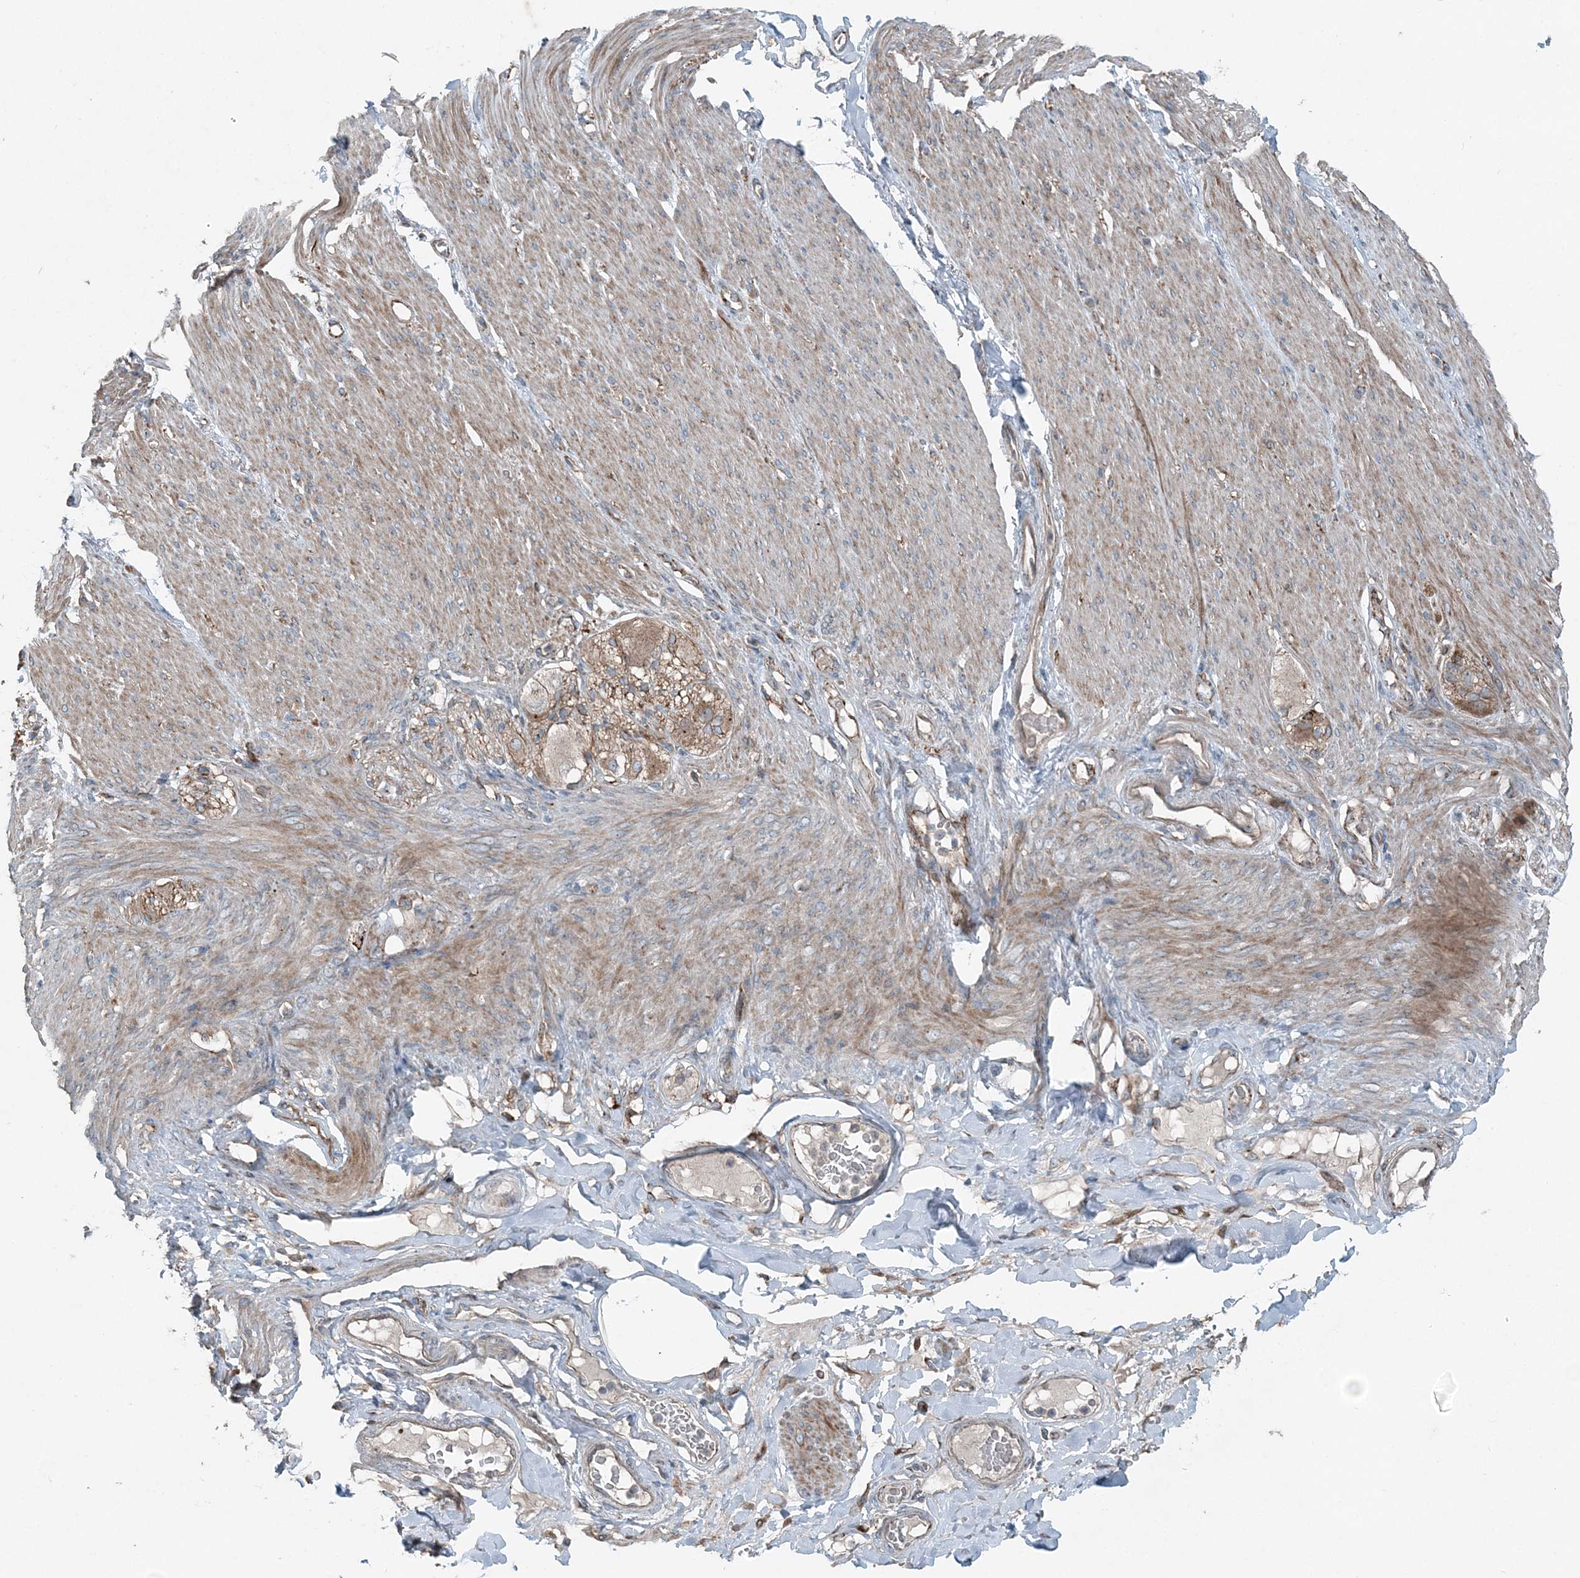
{"staining": {"intensity": "moderate", "quantity": "25%-75%", "location": "cytoplasmic/membranous"}, "tissue": "adipose tissue", "cell_type": "Adipocytes", "image_type": "normal", "snomed": [{"axis": "morphology", "description": "Normal tissue, NOS"}, {"axis": "topography", "description": "Colon"}, {"axis": "topography", "description": "Peripheral nerve tissue"}], "caption": "Protein expression analysis of unremarkable adipose tissue exhibits moderate cytoplasmic/membranous expression in approximately 25%-75% of adipocytes.", "gene": "KY", "patient": {"sex": "female", "age": 61}}